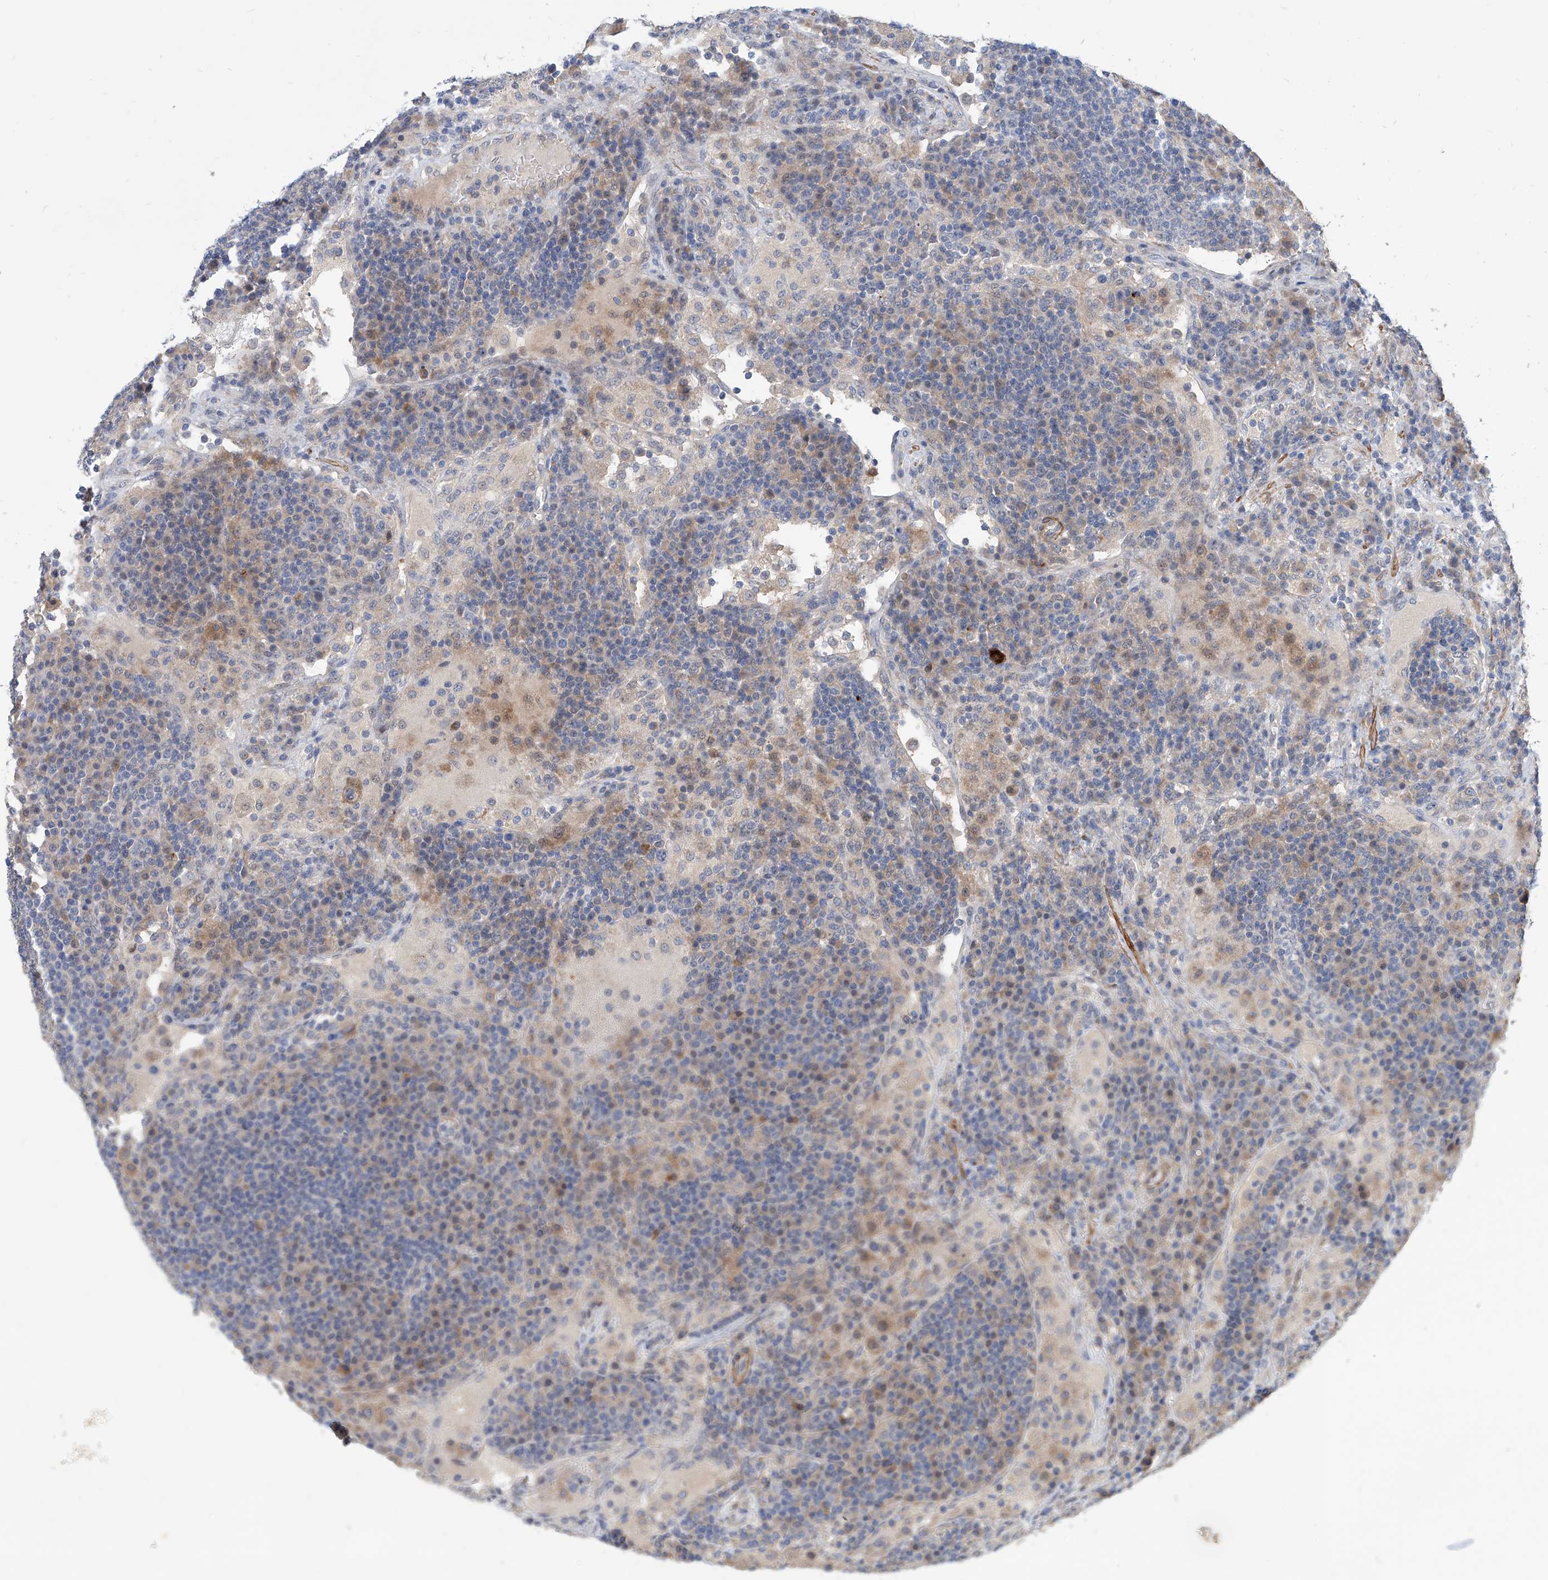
{"staining": {"intensity": "negative", "quantity": "none", "location": "none"}, "tissue": "lymph node", "cell_type": "Germinal center cells", "image_type": "normal", "snomed": [{"axis": "morphology", "description": "Normal tissue, NOS"}, {"axis": "topography", "description": "Lymph node"}], "caption": "Immunohistochemistry (IHC) photomicrograph of unremarkable lymph node: lymph node stained with DAB exhibits no significant protein positivity in germinal center cells.", "gene": "MAGEE2", "patient": {"sex": "female", "age": 53}}